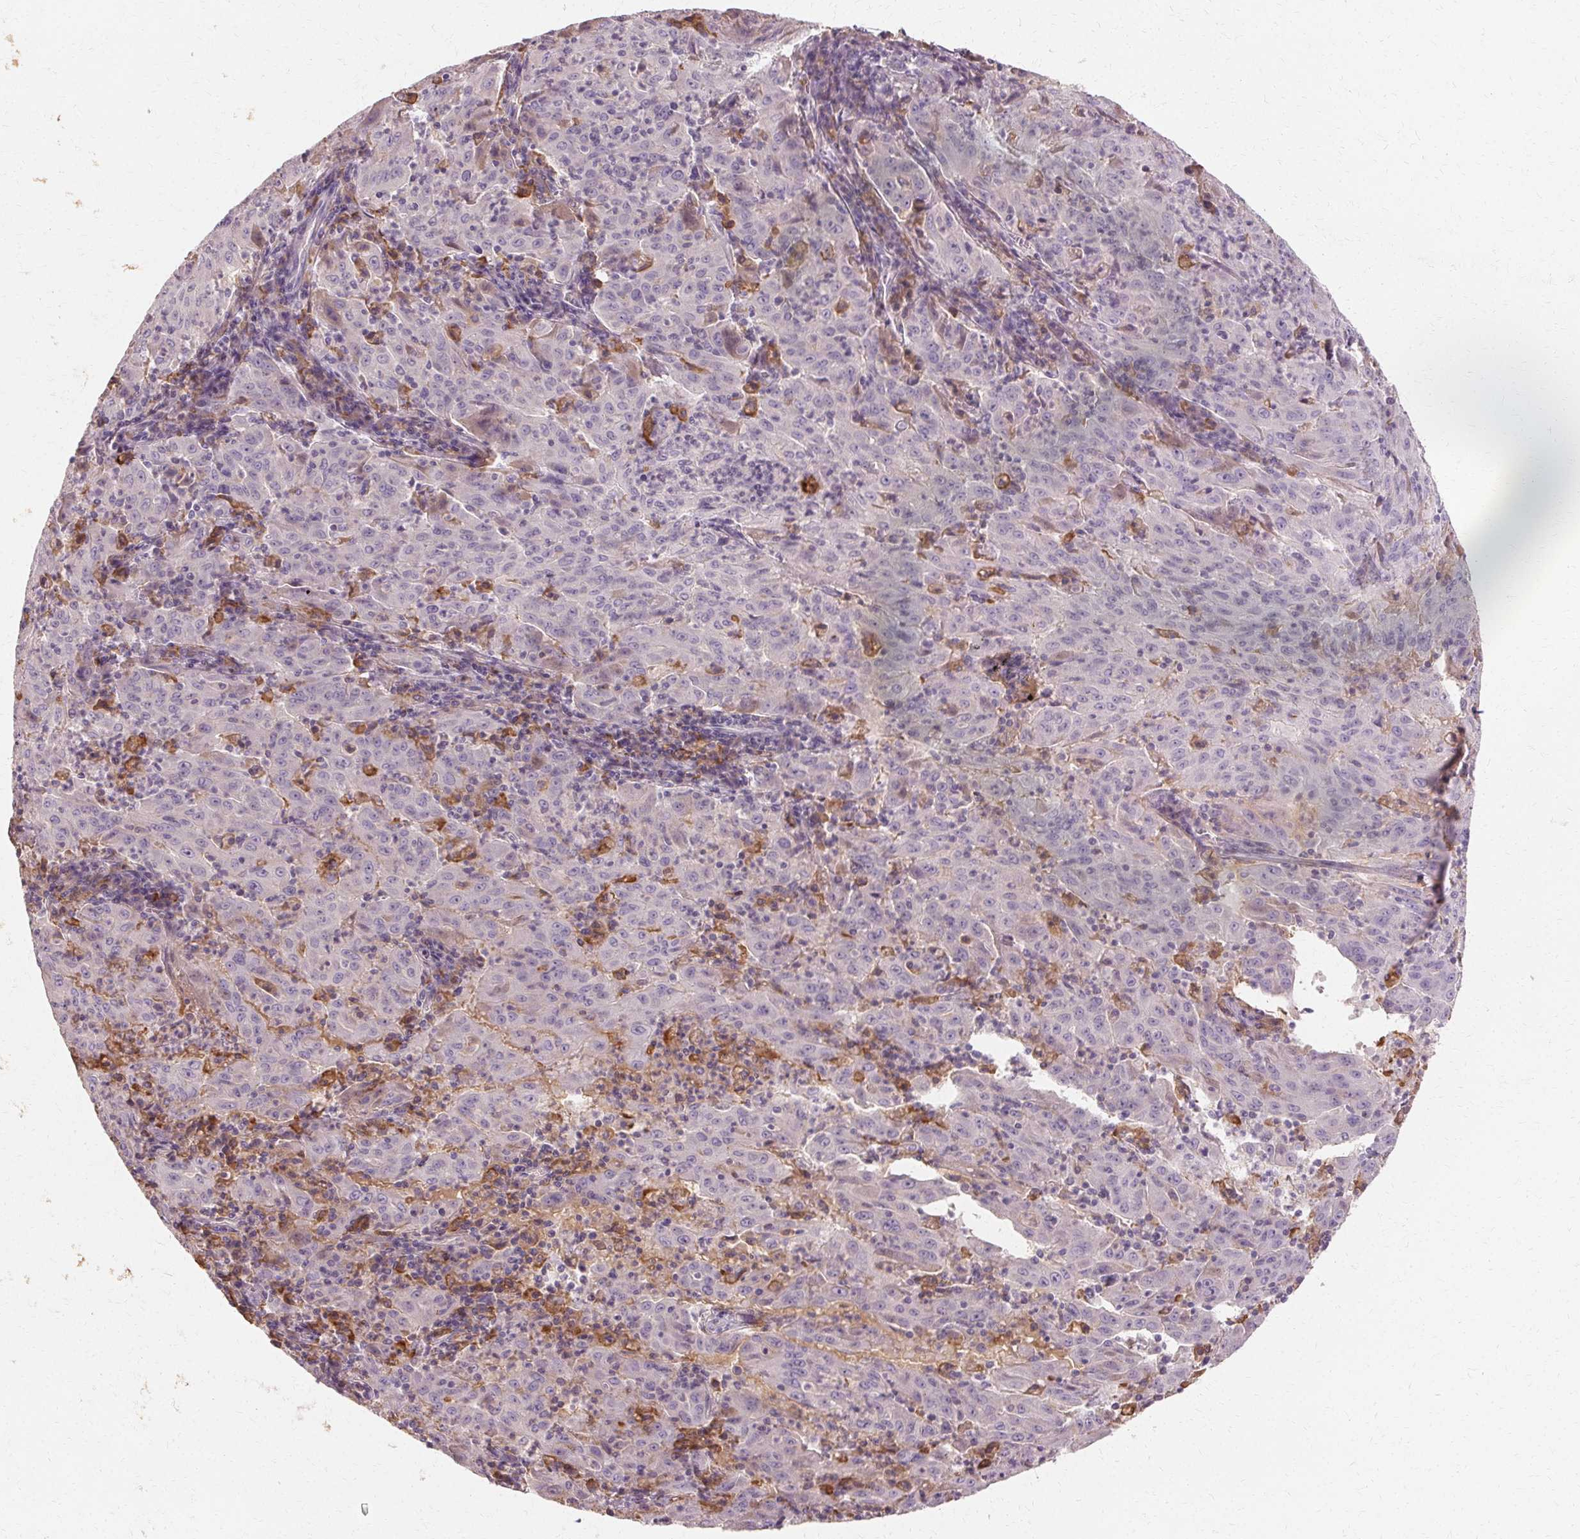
{"staining": {"intensity": "negative", "quantity": "none", "location": "none"}, "tissue": "pancreatic cancer", "cell_type": "Tumor cells", "image_type": "cancer", "snomed": [{"axis": "morphology", "description": "Adenocarcinoma, NOS"}, {"axis": "topography", "description": "Pancreas"}], "caption": "This micrograph is of adenocarcinoma (pancreatic) stained with IHC to label a protein in brown with the nuclei are counter-stained blue. There is no positivity in tumor cells. (Immunohistochemistry (ihc), brightfield microscopy, high magnification).", "gene": "IFNGR1", "patient": {"sex": "male", "age": 63}}